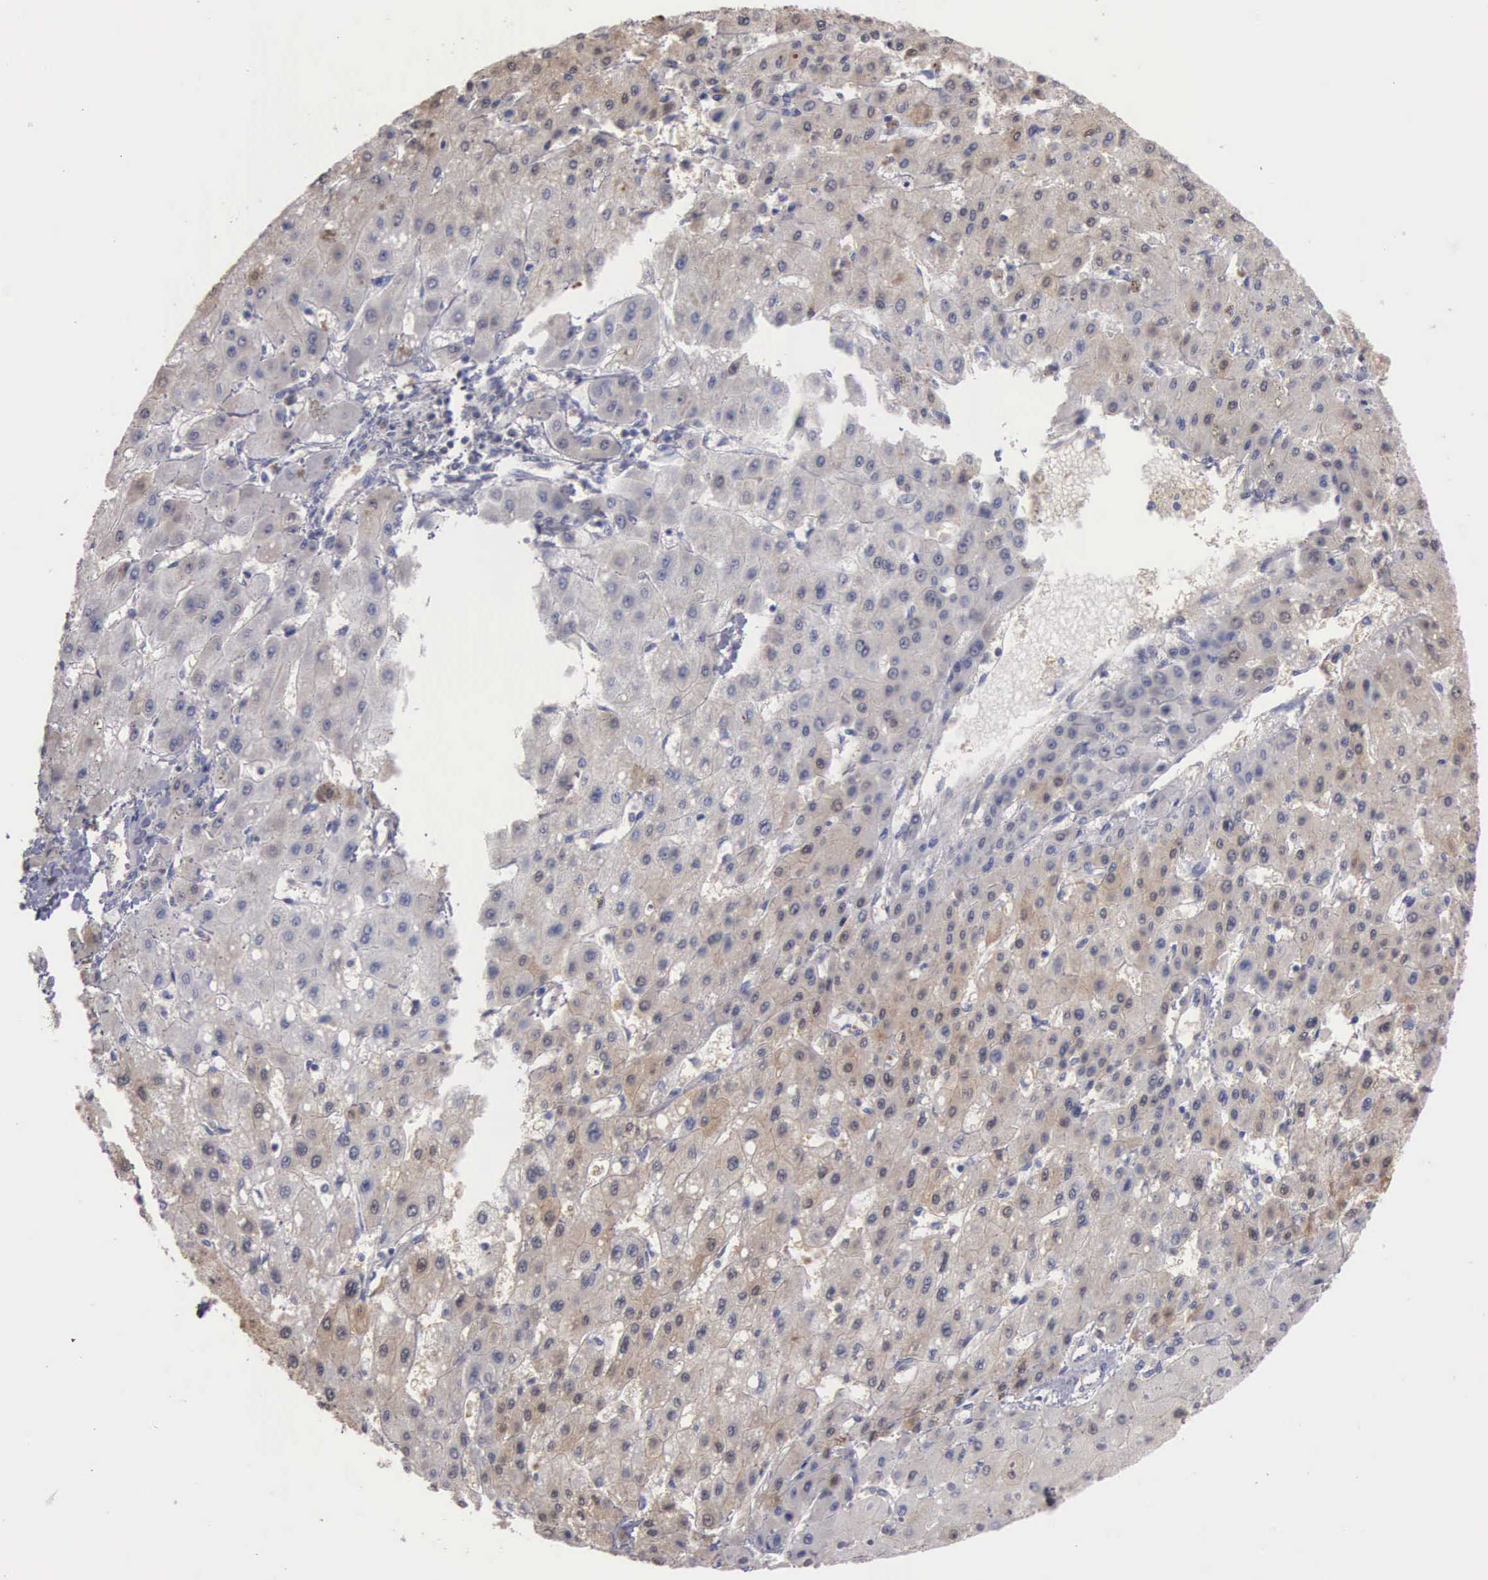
{"staining": {"intensity": "weak", "quantity": "25%-75%", "location": "cytoplasmic/membranous"}, "tissue": "liver cancer", "cell_type": "Tumor cells", "image_type": "cancer", "snomed": [{"axis": "morphology", "description": "Carcinoma, Hepatocellular, NOS"}, {"axis": "topography", "description": "Liver"}], "caption": "Brown immunohistochemical staining in human liver cancer shows weak cytoplasmic/membranous staining in approximately 25%-75% of tumor cells. (DAB (3,3'-diaminobenzidine) = brown stain, brightfield microscopy at high magnification).", "gene": "ENO3", "patient": {"sex": "female", "age": 52}}